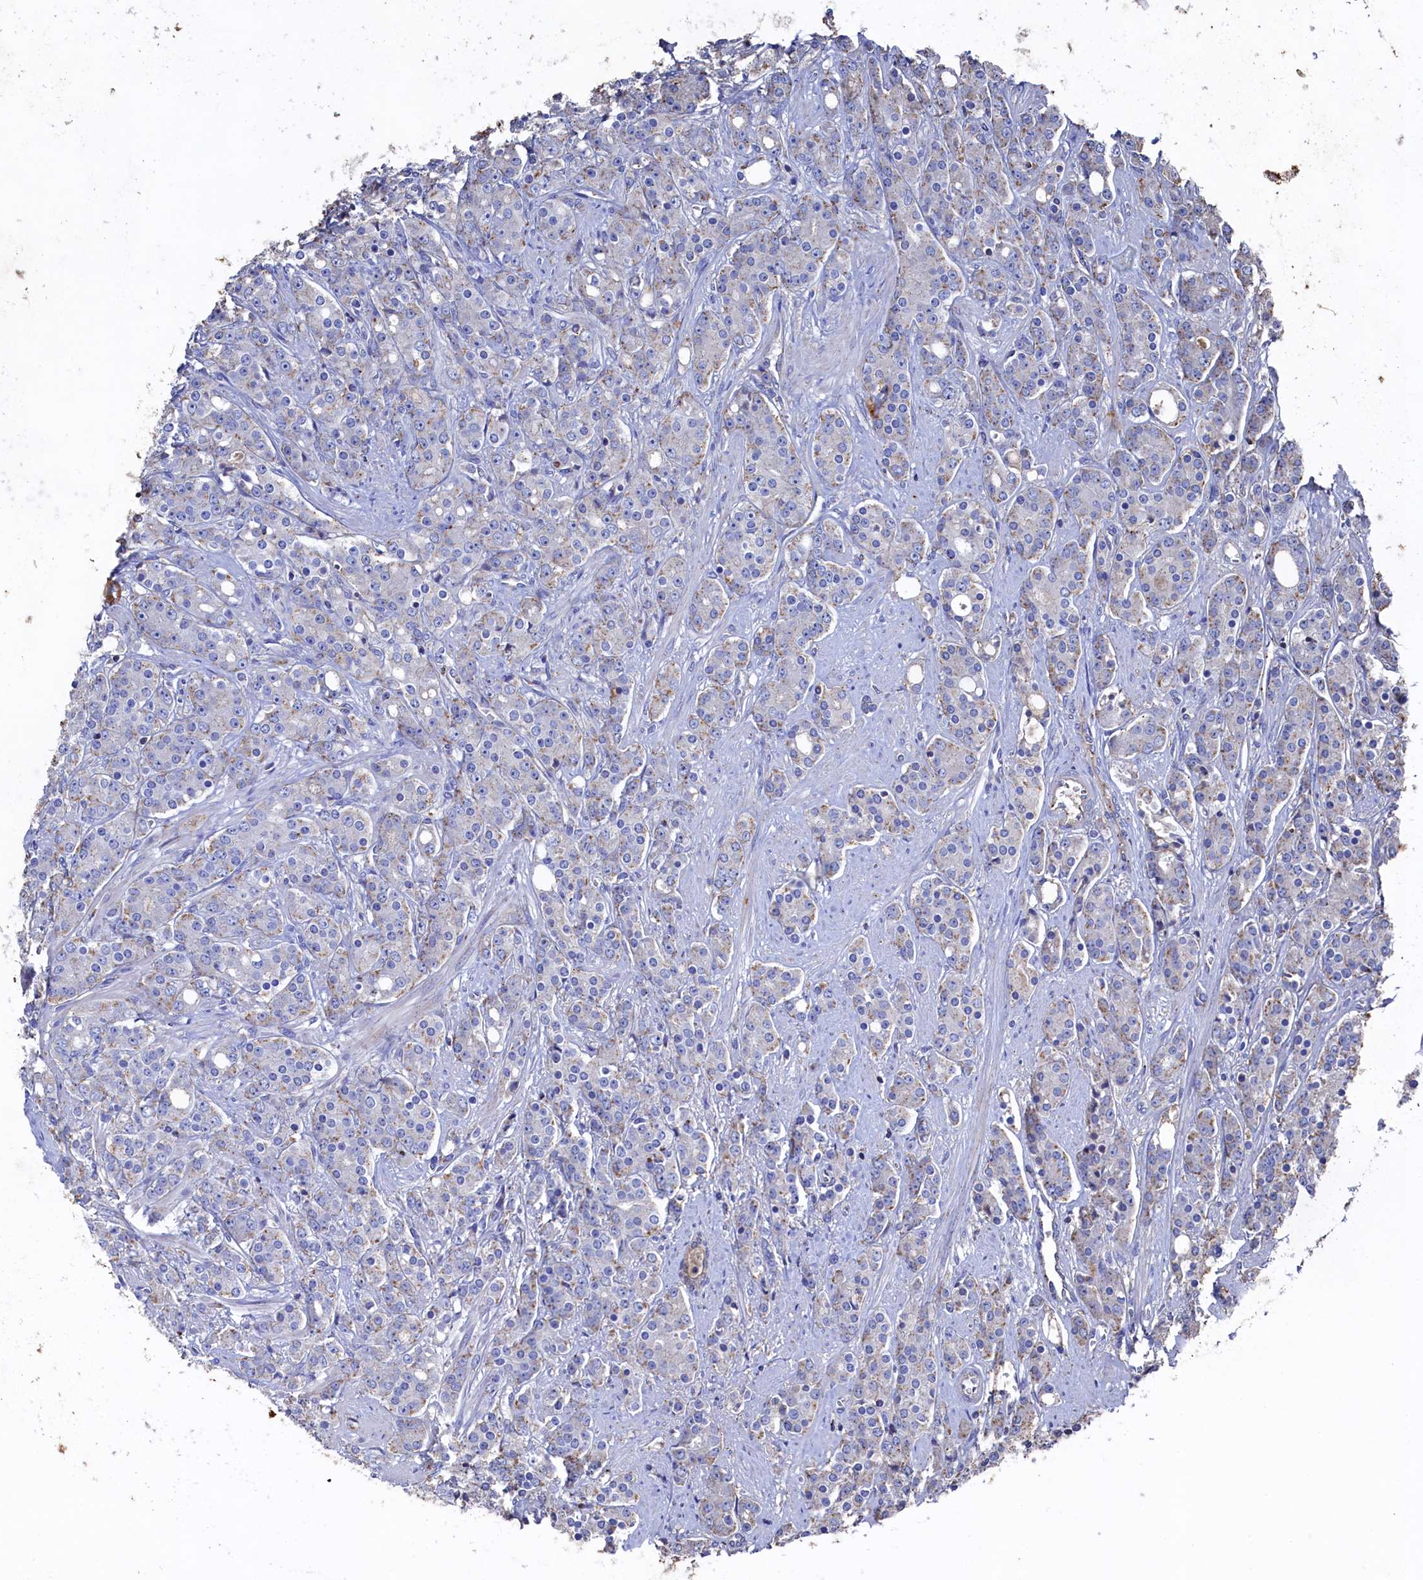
{"staining": {"intensity": "weak", "quantity": "<25%", "location": "cytoplasmic/membranous"}, "tissue": "prostate cancer", "cell_type": "Tumor cells", "image_type": "cancer", "snomed": [{"axis": "morphology", "description": "Adenocarcinoma, High grade"}, {"axis": "topography", "description": "Prostate"}], "caption": "DAB (3,3'-diaminobenzidine) immunohistochemical staining of prostate high-grade adenocarcinoma displays no significant positivity in tumor cells.", "gene": "TK2", "patient": {"sex": "male", "age": 62}}